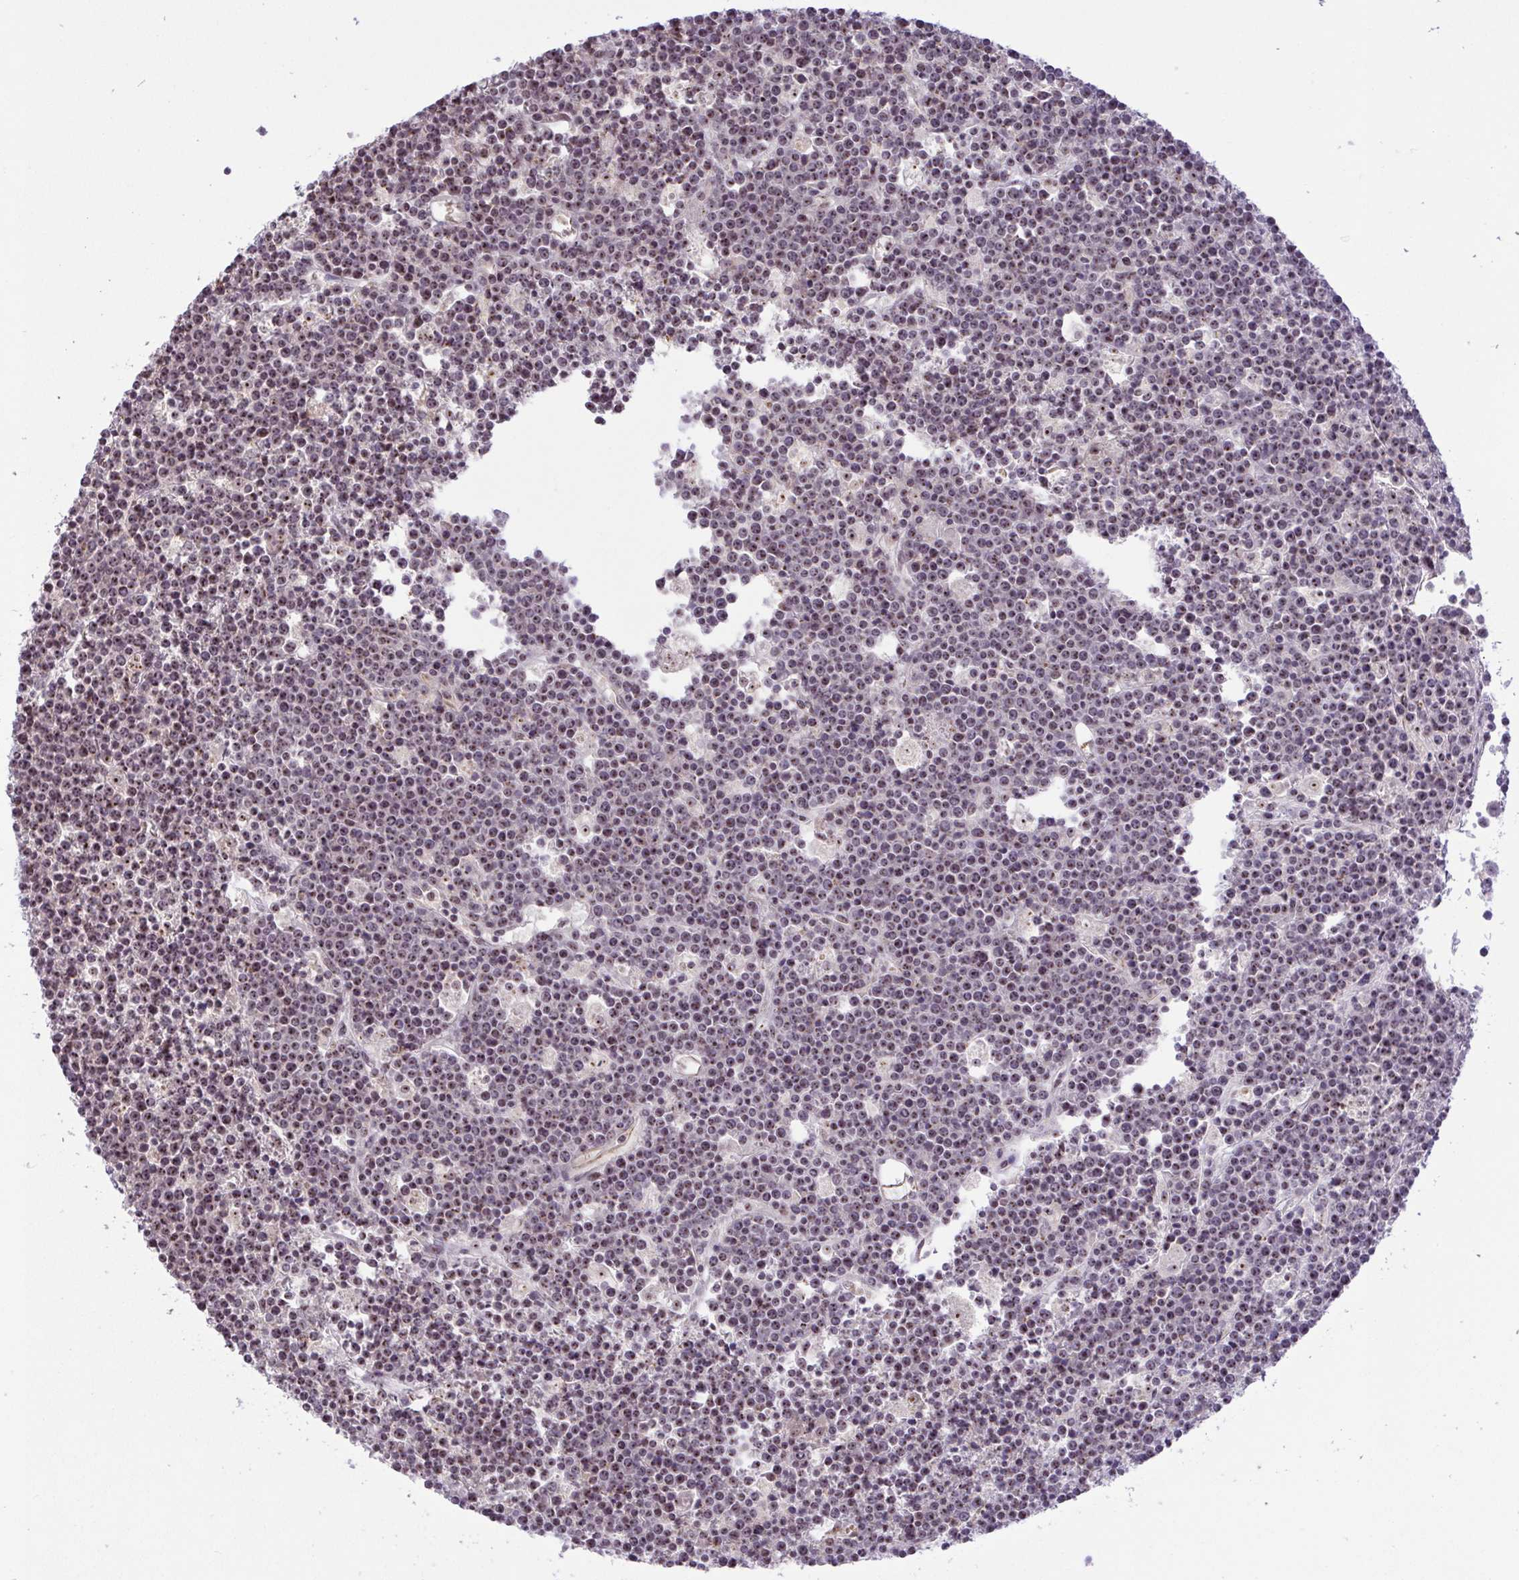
{"staining": {"intensity": "weak", "quantity": "25%-75%", "location": "nuclear"}, "tissue": "lymphoma", "cell_type": "Tumor cells", "image_type": "cancer", "snomed": [{"axis": "morphology", "description": "Malignant lymphoma, non-Hodgkin's type, High grade"}, {"axis": "topography", "description": "Ovary"}], "caption": "Human lymphoma stained with a protein marker demonstrates weak staining in tumor cells.", "gene": "RSL24D1", "patient": {"sex": "female", "age": 56}}